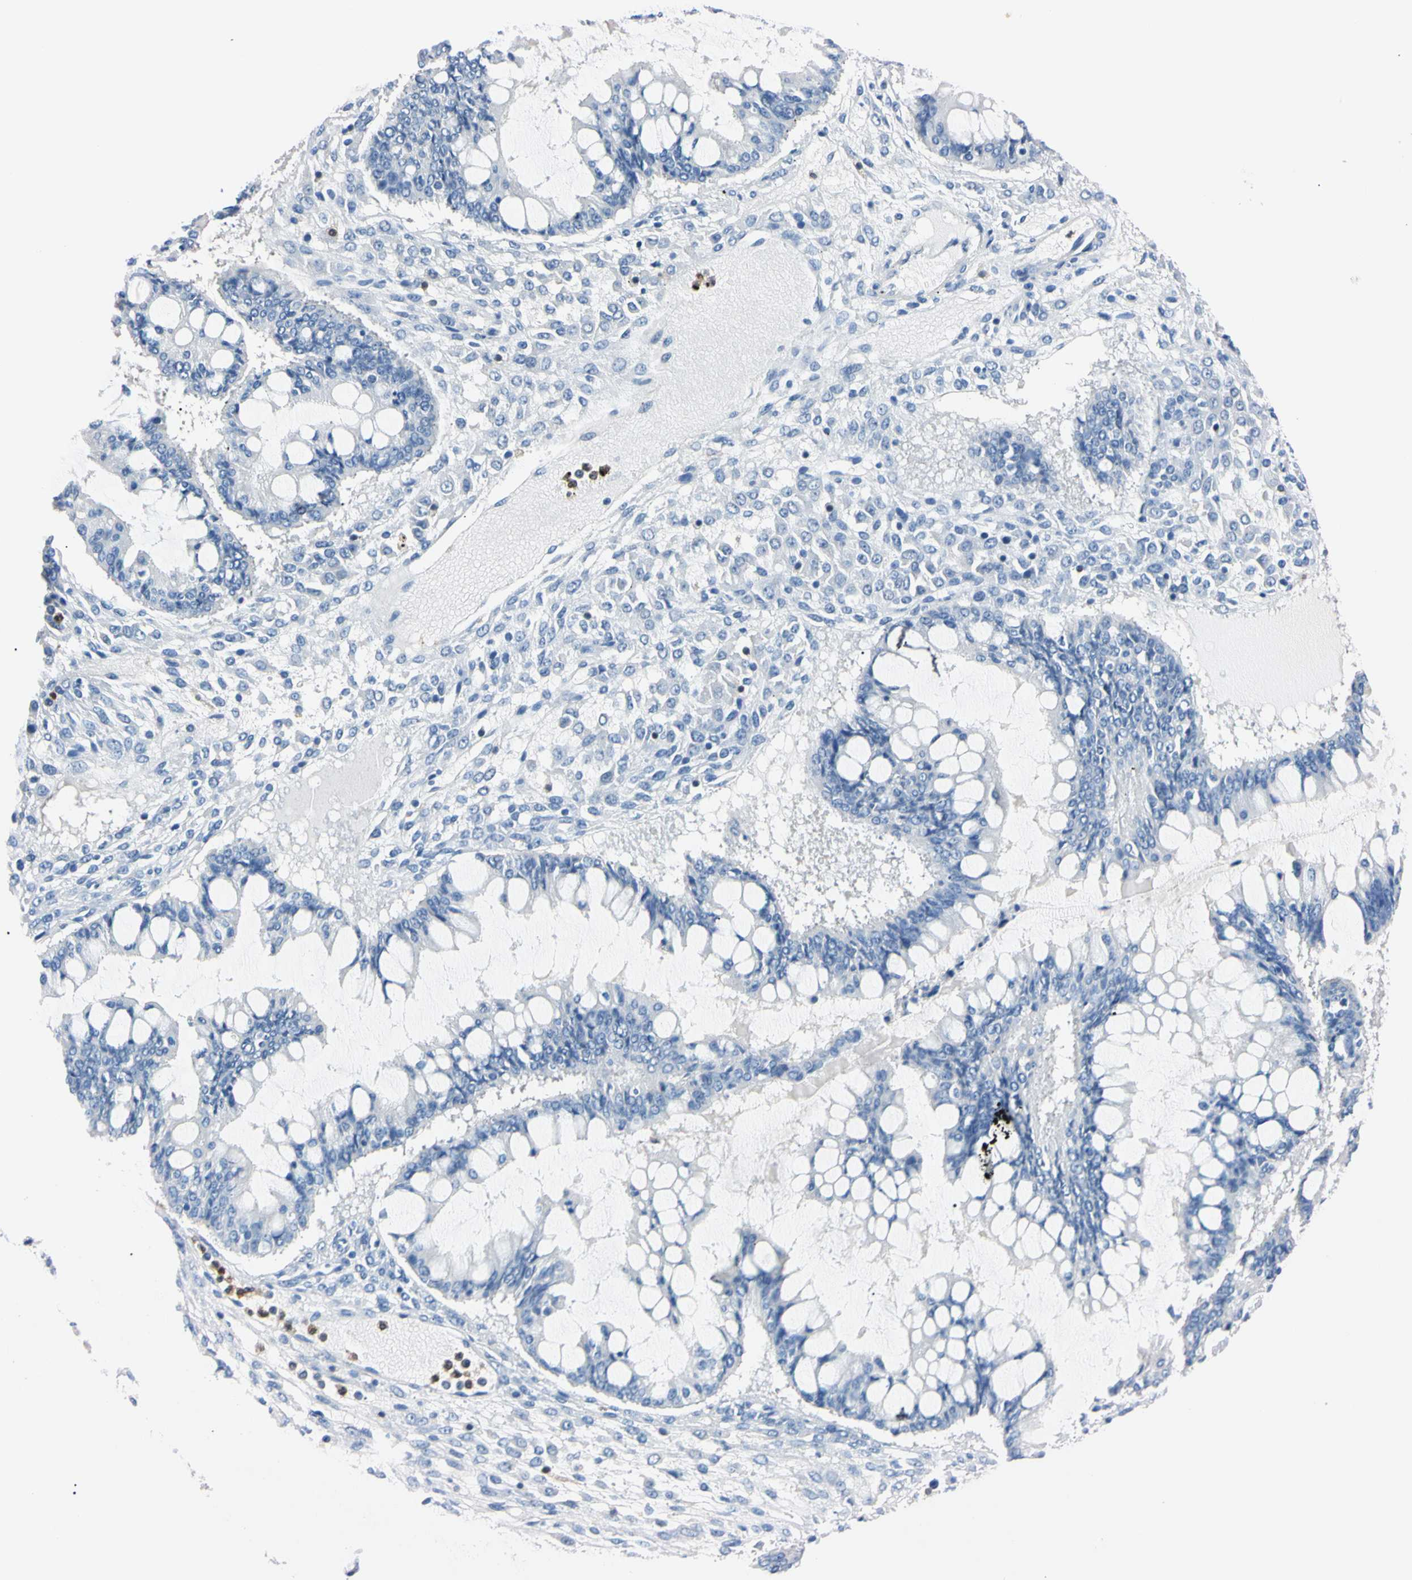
{"staining": {"intensity": "negative", "quantity": "none", "location": "none"}, "tissue": "ovarian cancer", "cell_type": "Tumor cells", "image_type": "cancer", "snomed": [{"axis": "morphology", "description": "Cystadenocarcinoma, mucinous, NOS"}, {"axis": "topography", "description": "Ovary"}], "caption": "Immunohistochemistry of human mucinous cystadenocarcinoma (ovarian) displays no positivity in tumor cells.", "gene": "NCF4", "patient": {"sex": "female", "age": 73}}